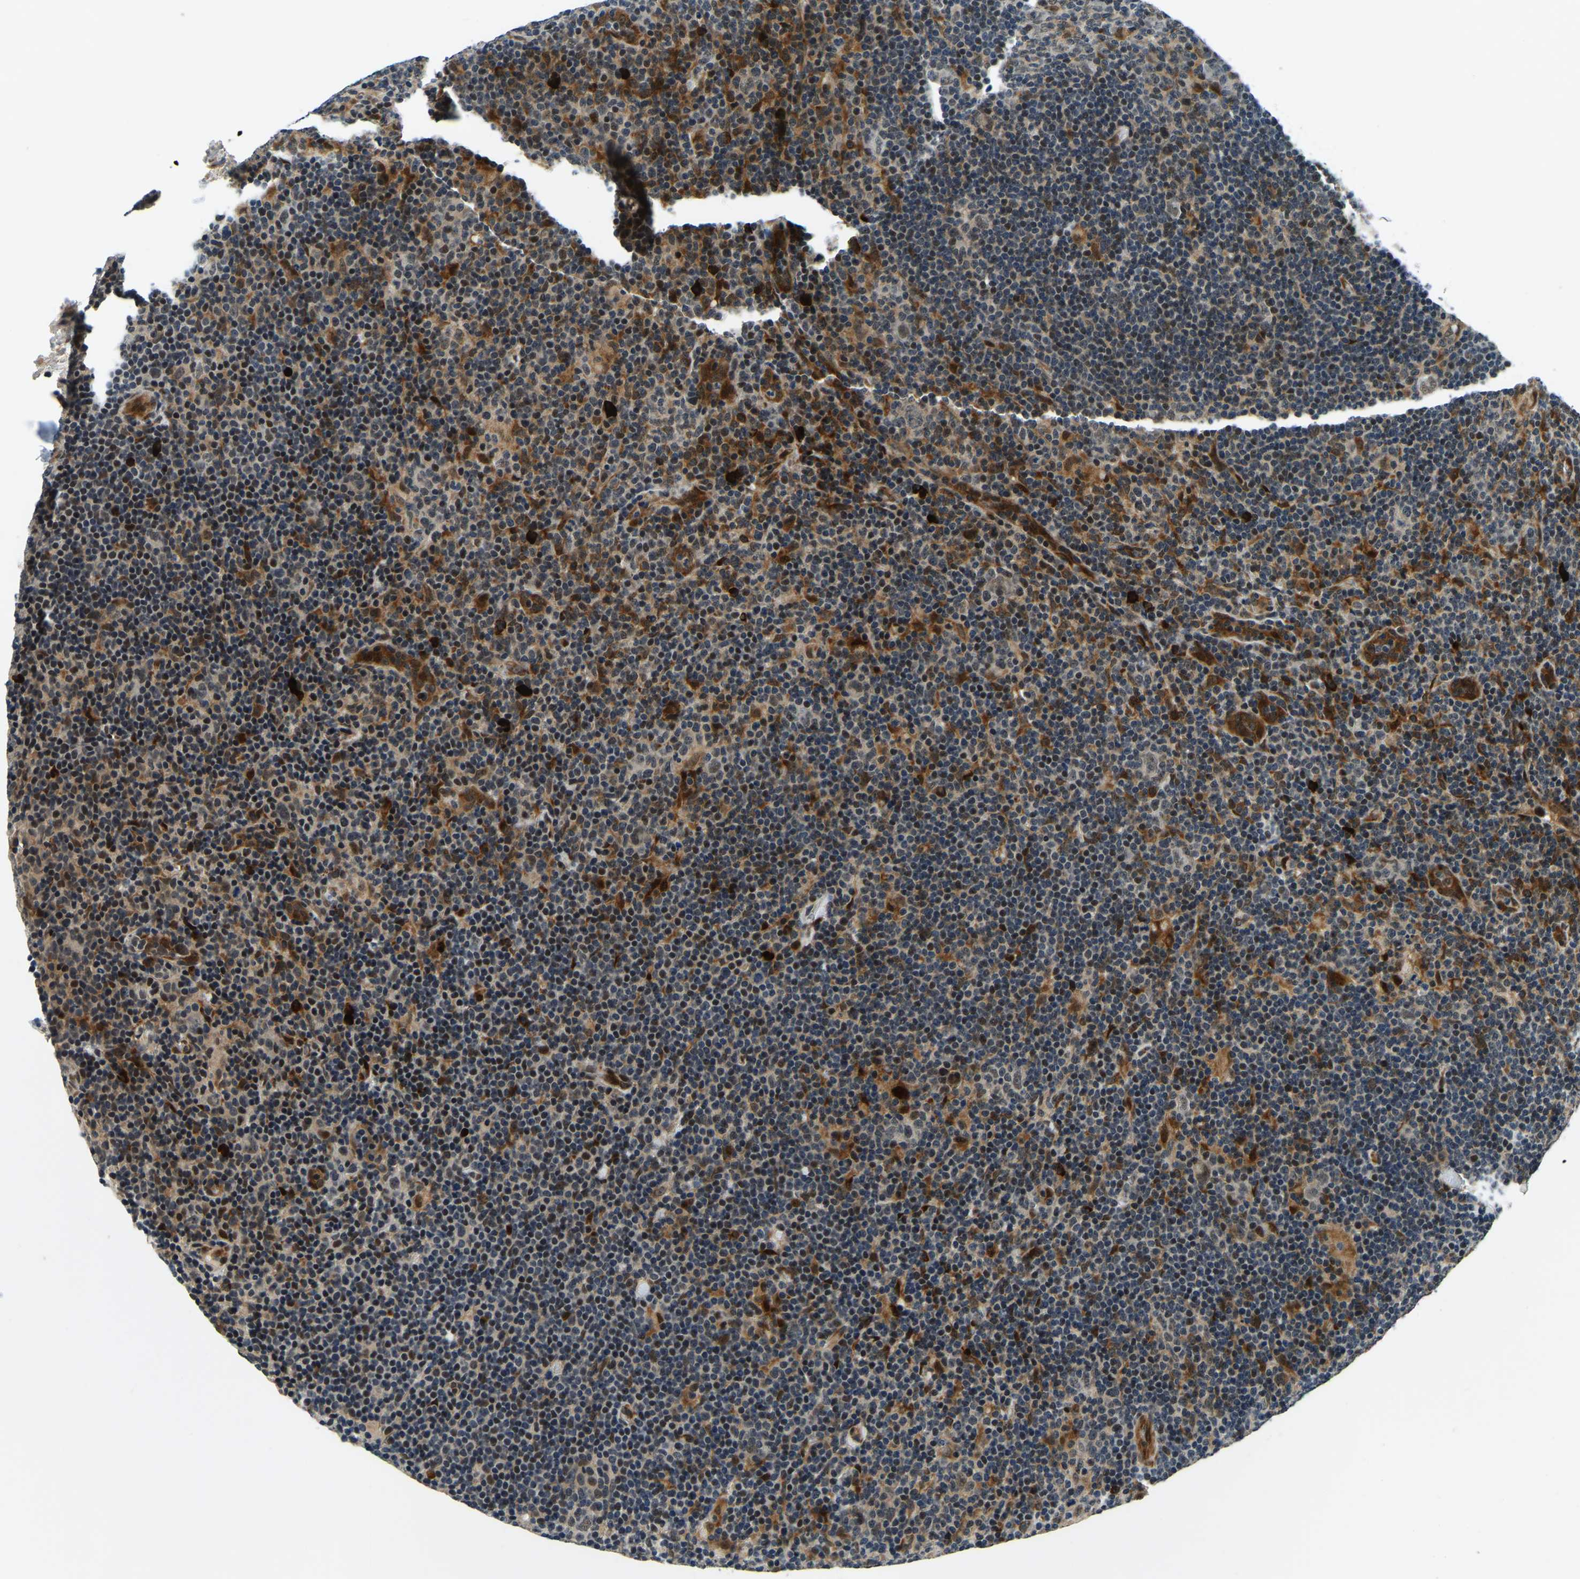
{"staining": {"intensity": "moderate", "quantity": "25%-75%", "location": "nuclear"}, "tissue": "lymphoma", "cell_type": "Tumor cells", "image_type": "cancer", "snomed": [{"axis": "morphology", "description": "Hodgkin's disease, NOS"}, {"axis": "topography", "description": "Lymph node"}], "caption": "There is medium levels of moderate nuclear staining in tumor cells of lymphoma, as demonstrated by immunohistochemical staining (brown color).", "gene": "ING2", "patient": {"sex": "female", "age": 57}}